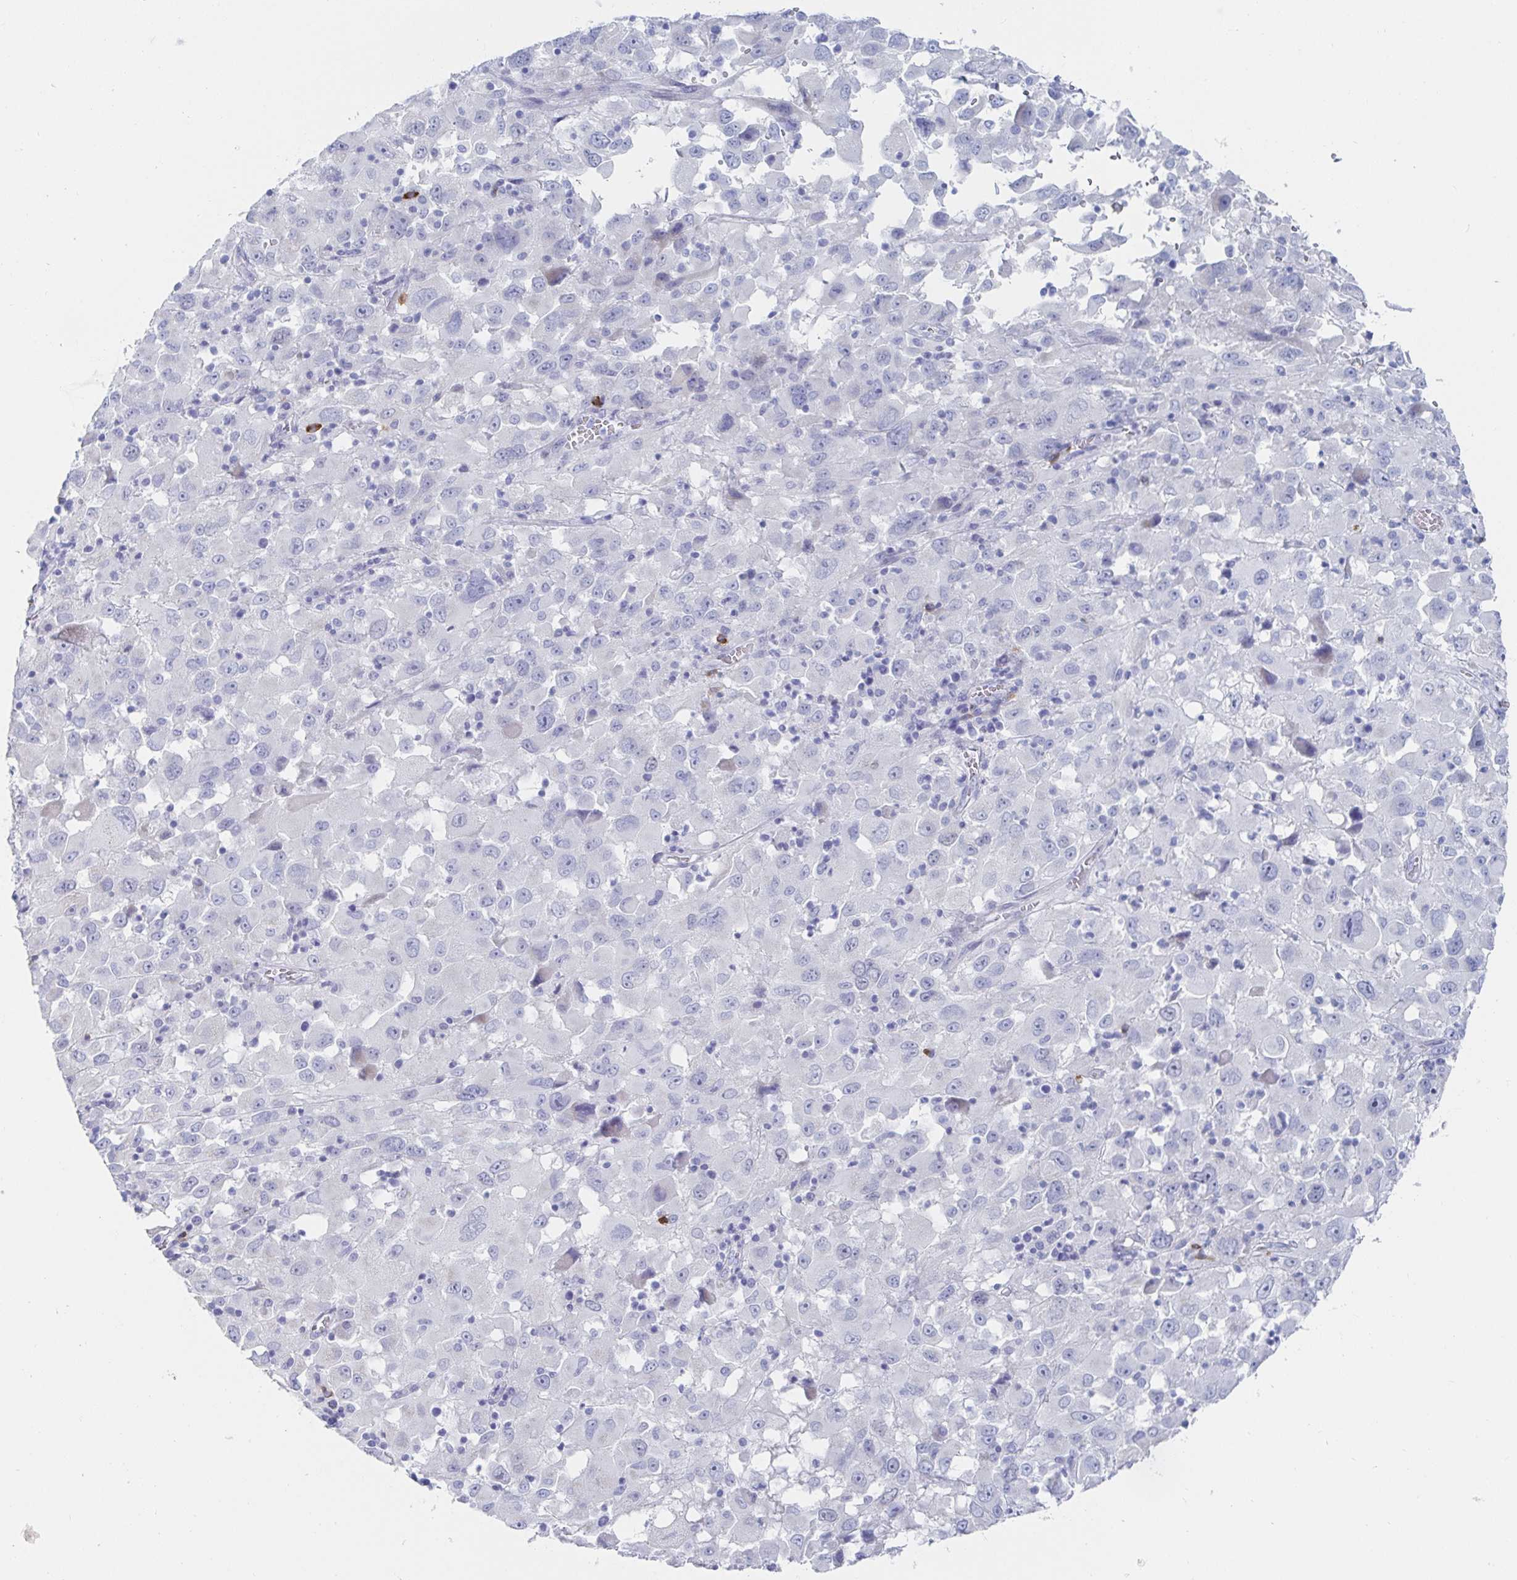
{"staining": {"intensity": "negative", "quantity": "none", "location": "none"}, "tissue": "melanoma", "cell_type": "Tumor cells", "image_type": "cancer", "snomed": [{"axis": "morphology", "description": "Malignant melanoma, Metastatic site"}, {"axis": "topography", "description": "Soft tissue"}], "caption": "This is an immunohistochemistry (IHC) image of human malignant melanoma (metastatic site). There is no positivity in tumor cells.", "gene": "PACSIN1", "patient": {"sex": "male", "age": 50}}